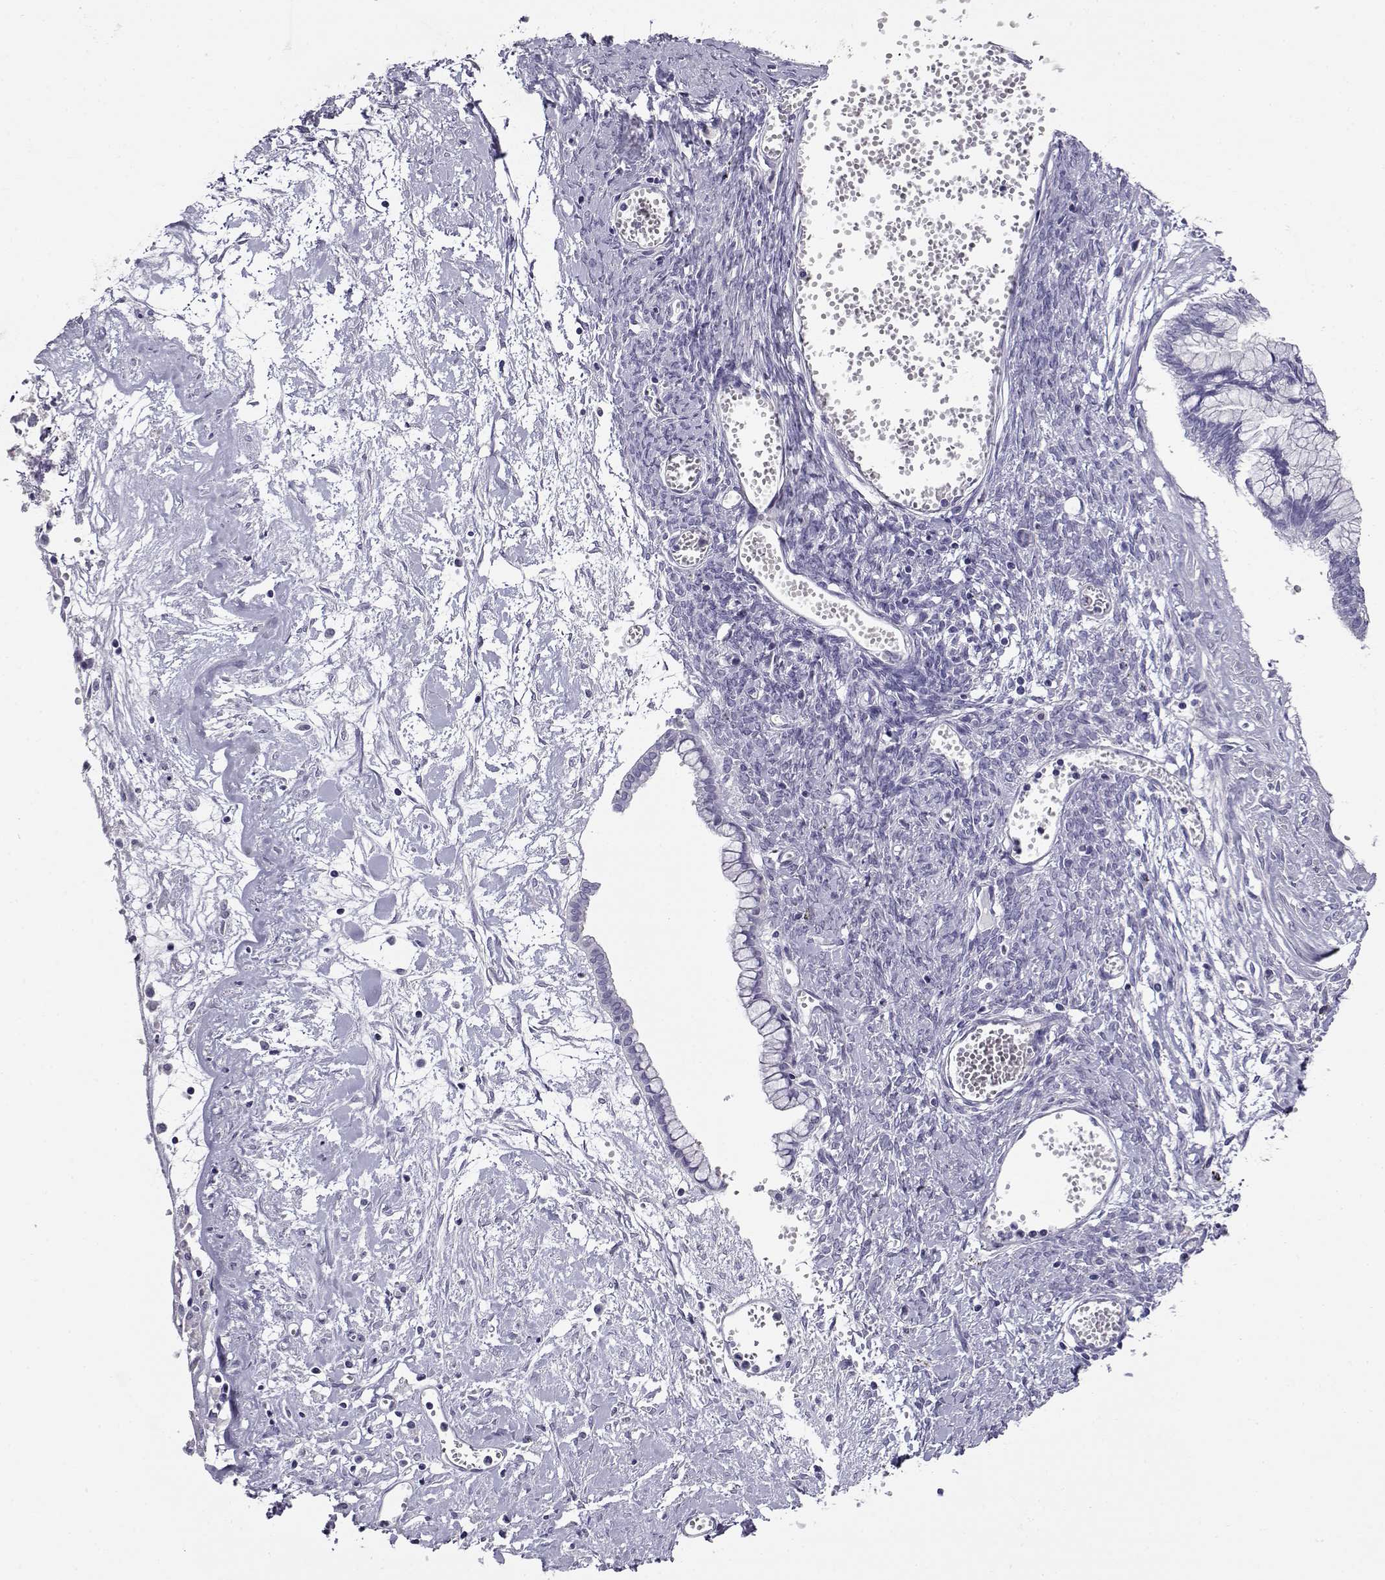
{"staining": {"intensity": "negative", "quantity": "none", "location": "none"}, "tissue": "ovarian cancer", "cell_type": "Tumor cells", "image_type": "cancer", "snomed": [{"axis": "morphology", "description": "Cystadenocarcinoma, mucinous, NOS"}, {"axis": "topography", "description": "Ovary"}], "caption": "This is a micrograph of IHC staining of ovarian cancer, which shows no expression in tumor cells.", "gene": "CABS1", "patient": {"sex": "female", "age": 67}}